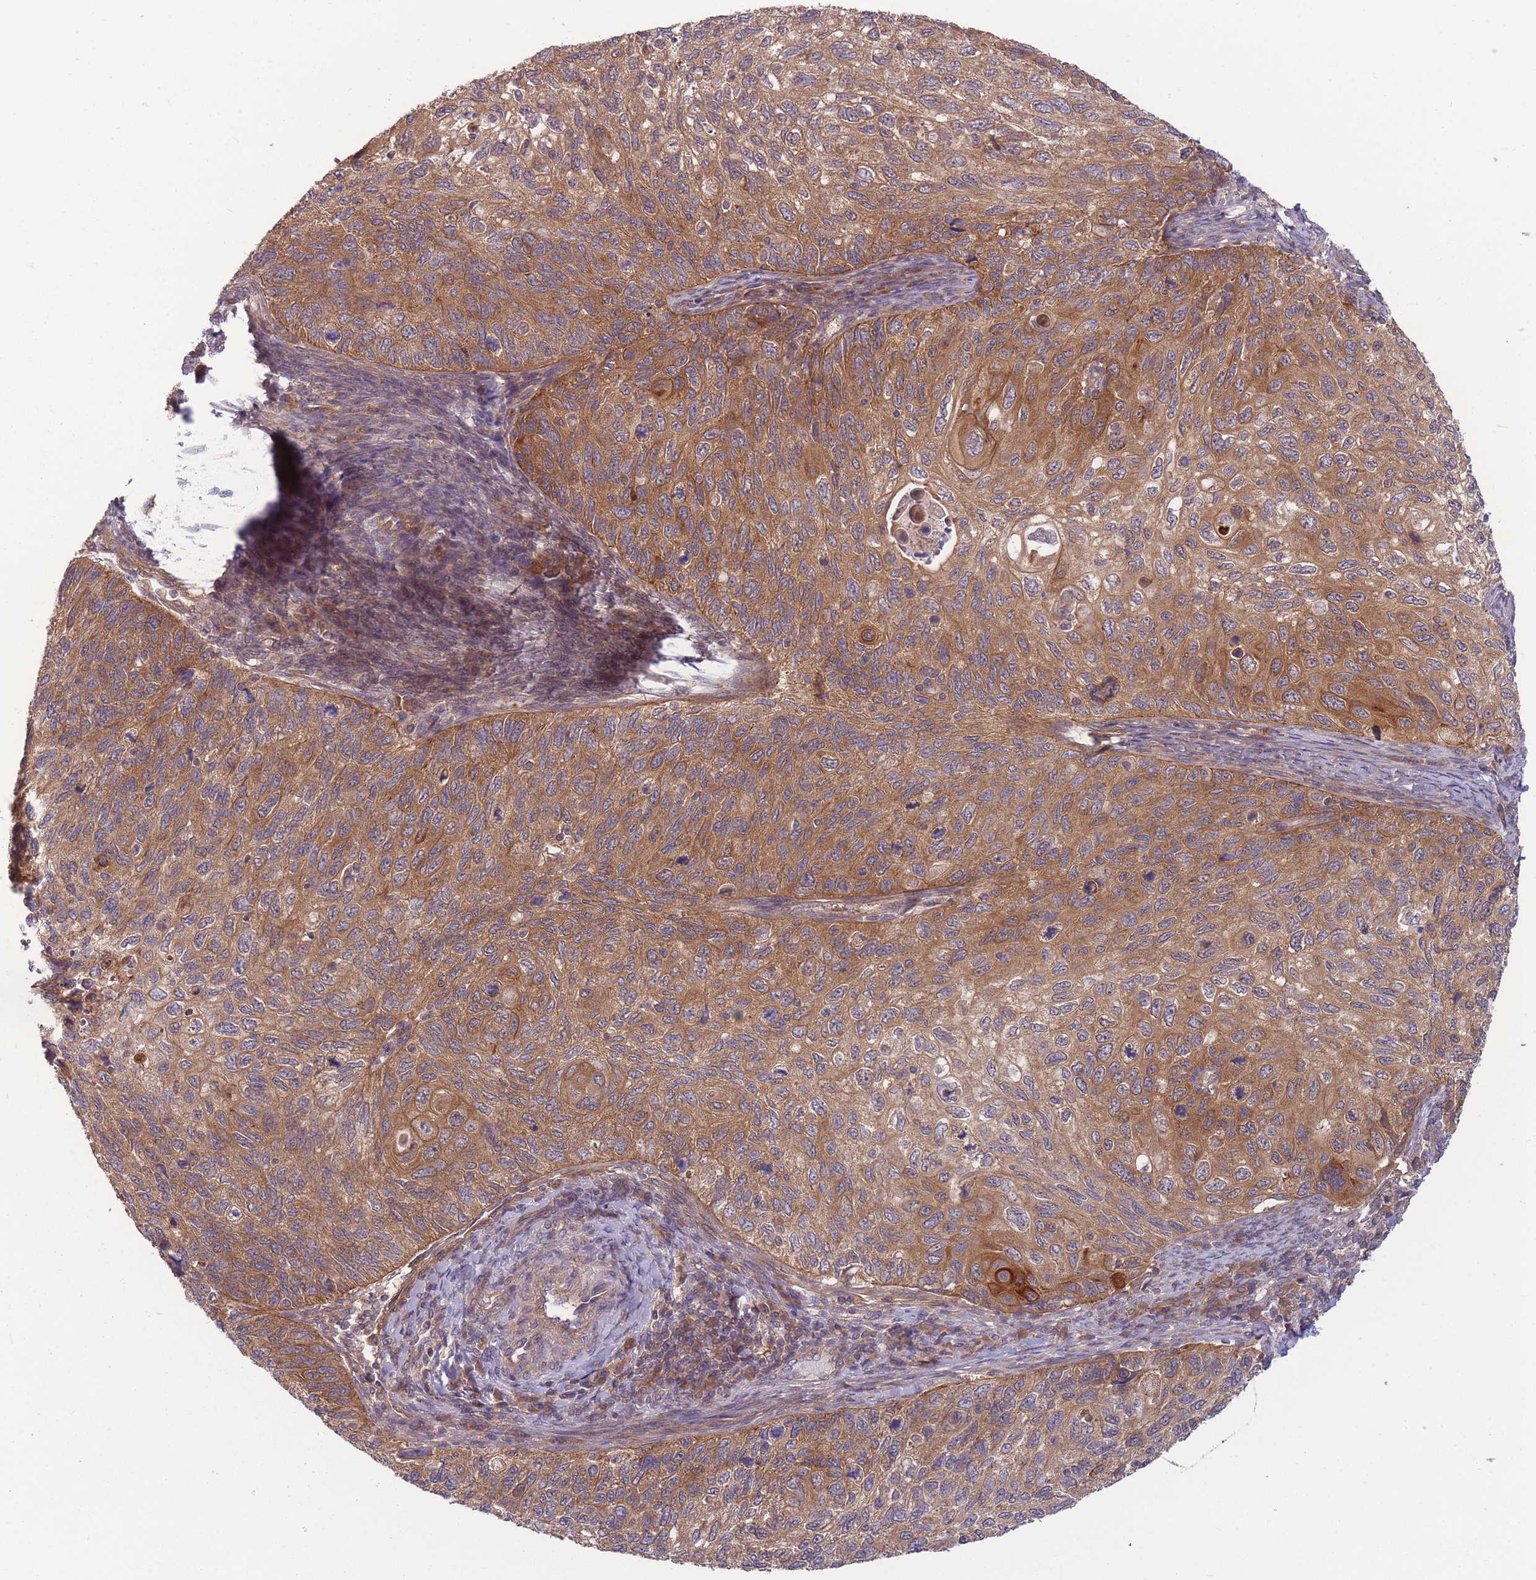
{"staining": {"intensity": "moderate", "quantity": ">75%", "location": "cytoplasmic/membranous"}, "tissue": "cervical cancer", "cell_type": "Tumor cells", "image_type": "cancer", "snomed": [{"axis": "morphology", "description": "Squamous cell carcinoma, NOS"}, {"axis": "topography", "description": "Cervix"}], "caption": "Protein expression analysis of cervical cancer (squamous cell carcinoma) shows moderate cytoplasmic/membranous positivity in approximately >75% of tumor cells. (IHC, brightfield microscopy, high magnification).", "gene": "PFDN6", "patient": {"sex": "female", "age": 70}}